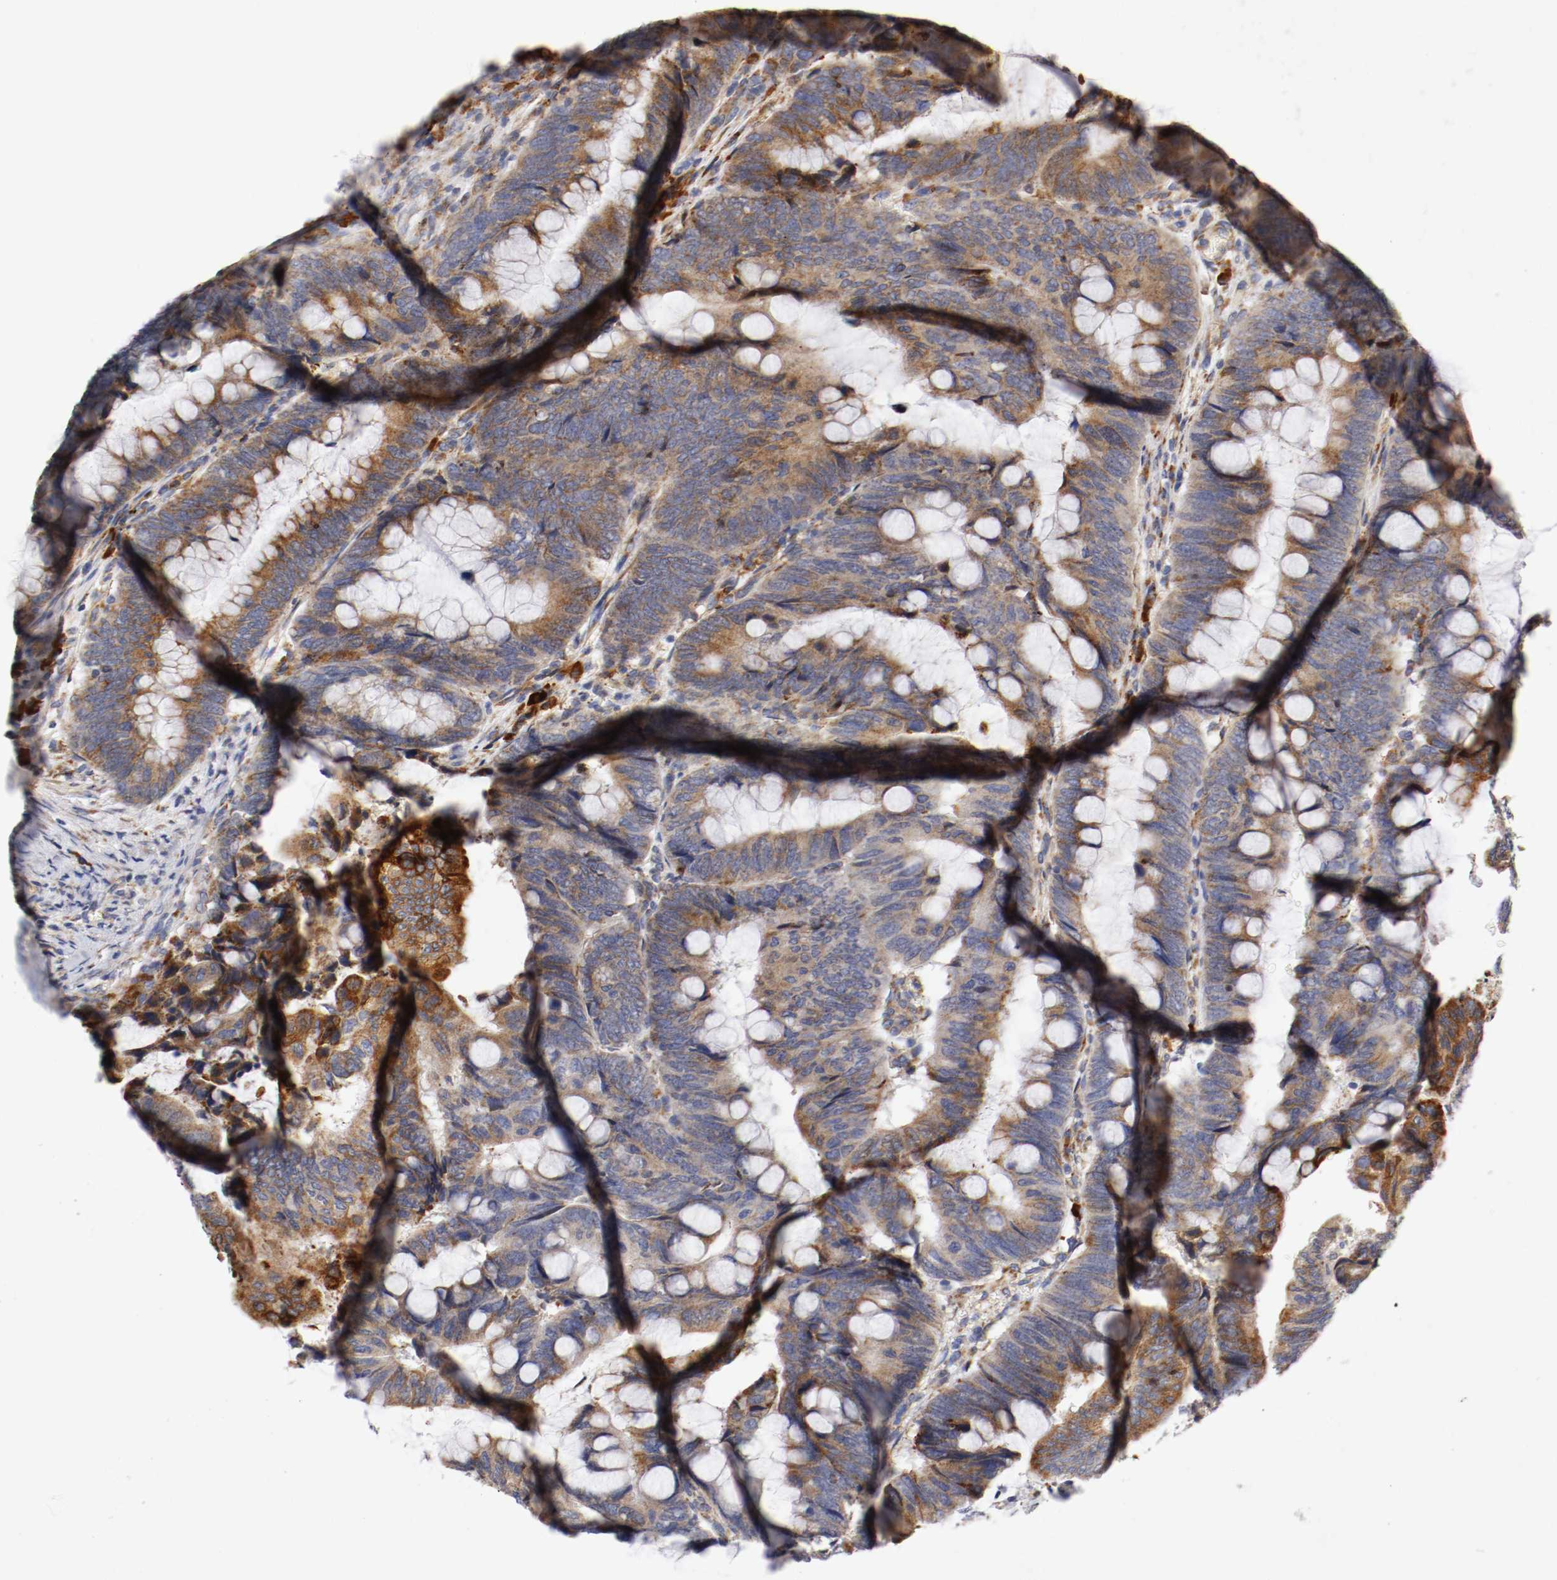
{"staining": {"intensity": "moderate", "quantity": ">75%", "location": "cytoplasmic/membranous"}, "tissue": "colorectal cancer", "cell_type": "Tumor cells", "image_type": "cancer", "snomed": [{"axis": "morphology", "description": "Normal tissue, NOS"}, {"axis": "morphology", "description": "Adenocarcinoma, NOS"}, {"axis": "topography", "description": "Rectum"}, {"axis": "topography", "description": "Peripheral nerve tissue"}], "caption": "IHC micrograph of neoplastic tissue: adenocarcinoma (colorectal) stained using IHC reveals medium levels of moderate protein expression localized specifically in the cytoplasmic/membranous of tumor cells, appearing as a cytoplasmic/membranous brown color.", "gene": "TRAF2", "patient": {"sex": "male", "age": 92}}